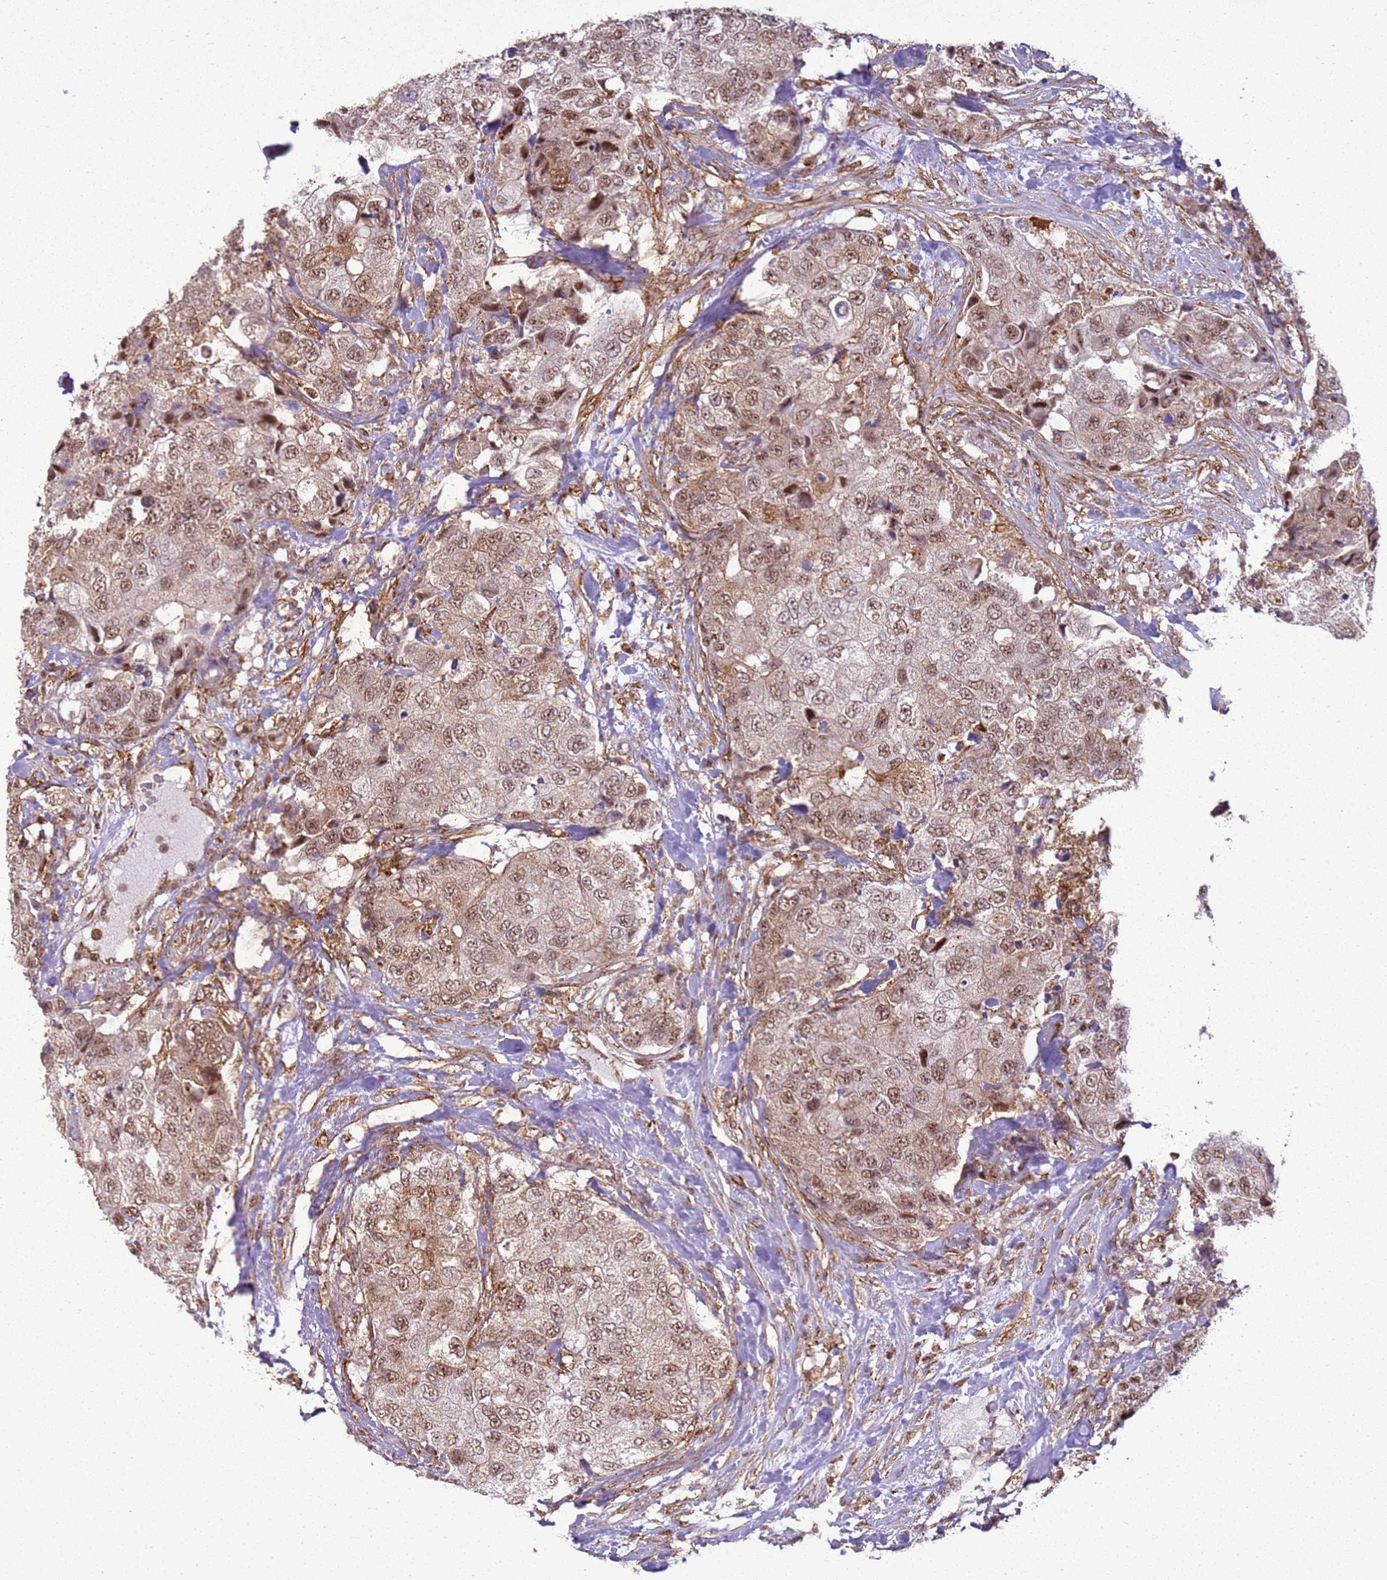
{"staining": {"intensity": "weak", "quantity": ">75%", "location": "cytoplasmic/membranous,nuclear"}, "tissue": "breast cancer", "cell_type": "Tumor cells", "image_type": "cancer", "snomed": [{"axis": "morphology", "description": "Duct carcinoma"}, {"axis": "topography", "description": "Breast"}], "caption": "This is a photomicrograph of immunohistochemistry staining of breast cancer, which shows weak expression in the cytoplasmic/membranous and nuclear of tumor cells.", "gene": "GABRE", "patient": {"sex": "female", "age": 62}}